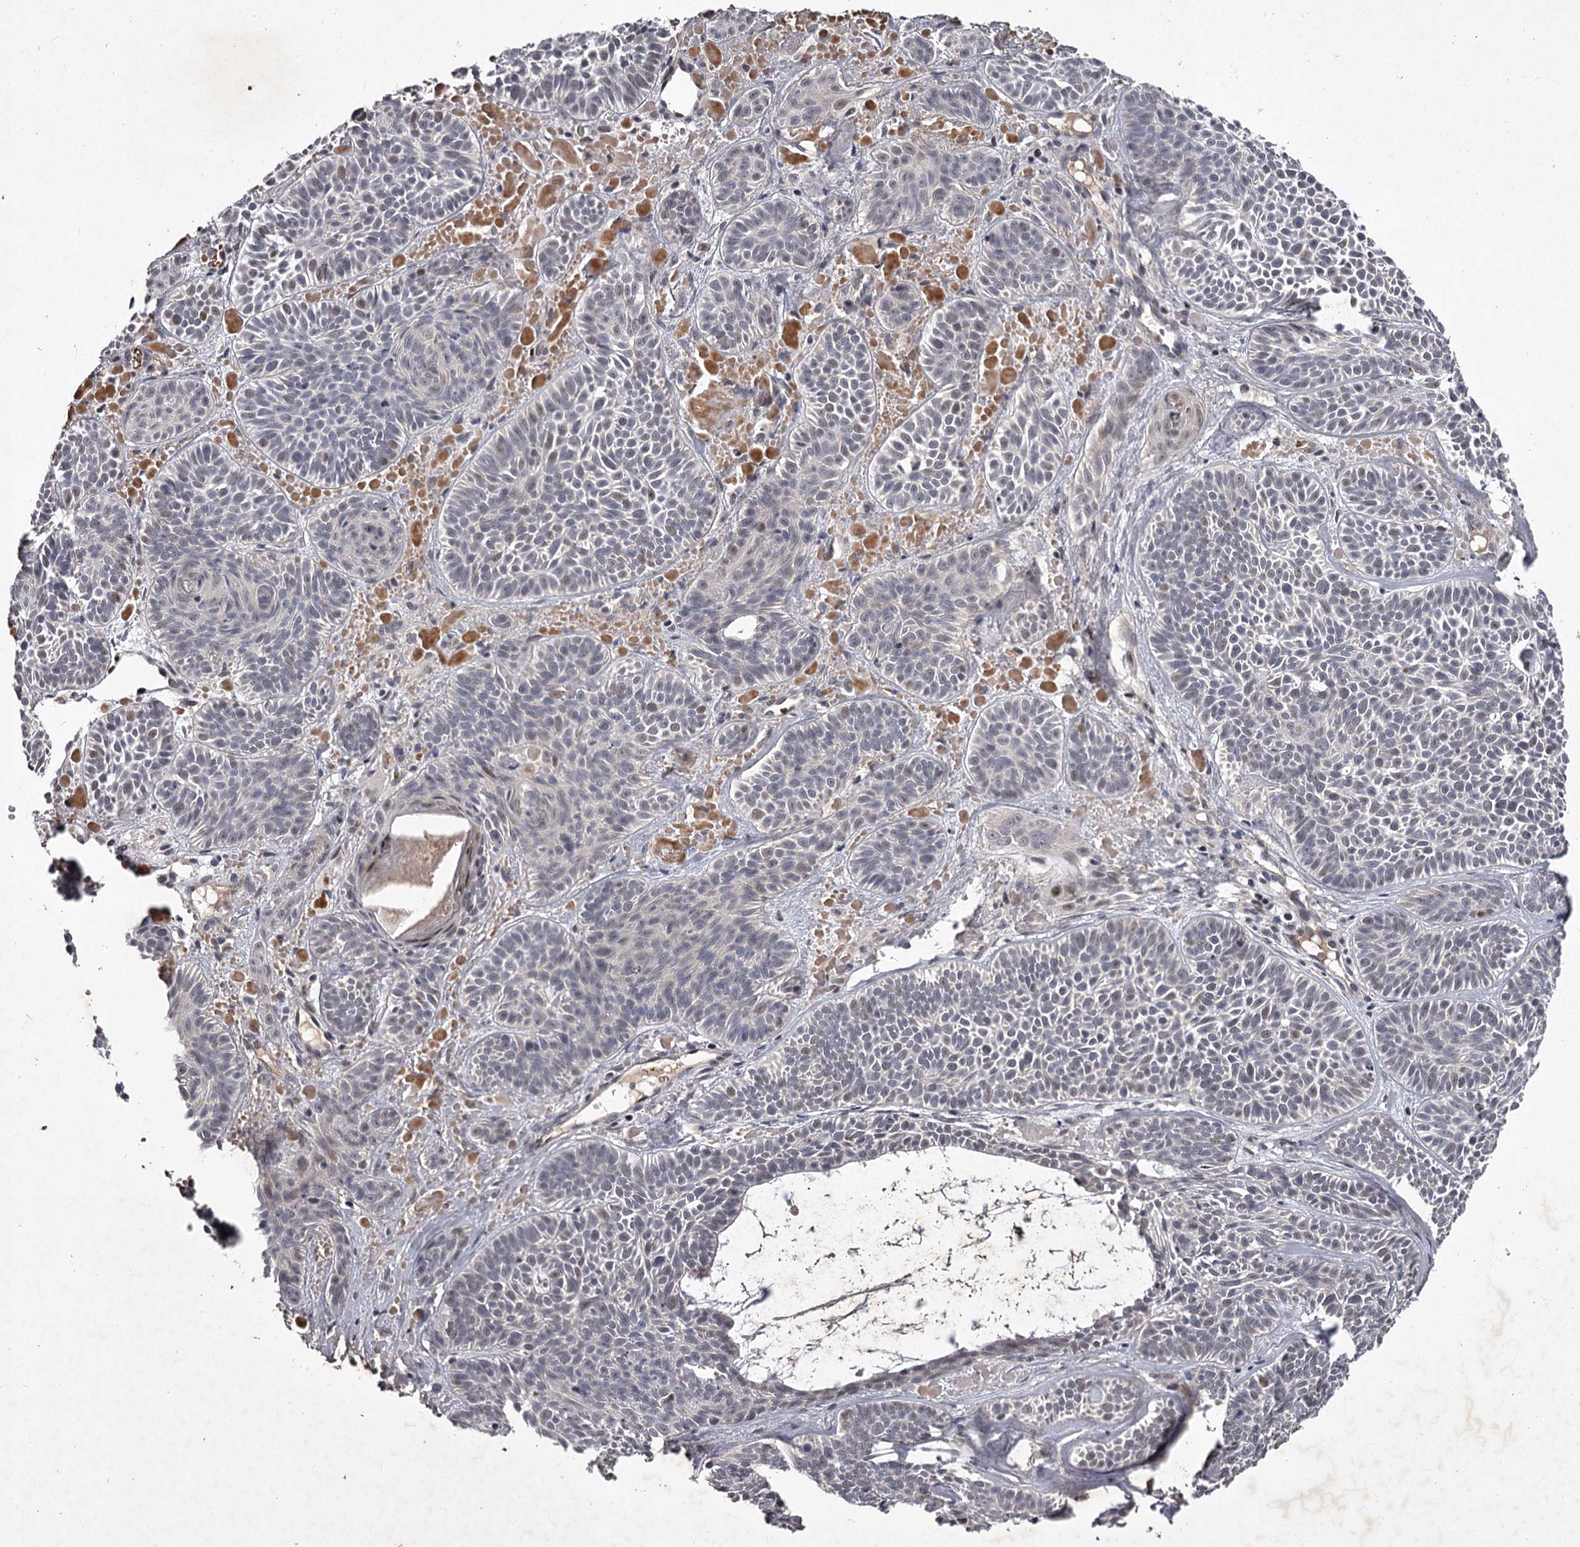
{"staining": {"intensity": "weak", "quantity": "<25%", "location": "nuclear"}, "tissue": "skin cancer", "cell_type": "Tumor cells", "image_type": "cancer", "snomed": [{"axis": "morphology", "description": "Basal cell carcinoma"}, {"axis": "topography", "description": "Skin"}], "caption": "Immunohistochemistry (IHC) image of human skin cancer (basal cell carcinoma) stained for a protein (brown), which displays no expression in tumor cells. Brightfield microscopy of immunohistochemistry stained with DAB (3,3'-diaminobenzidine) (brown) and hematoxylin (blue), captured at high magnification.", "gene": "RNF44", "patient": {"sex": "male", "age": 85}}